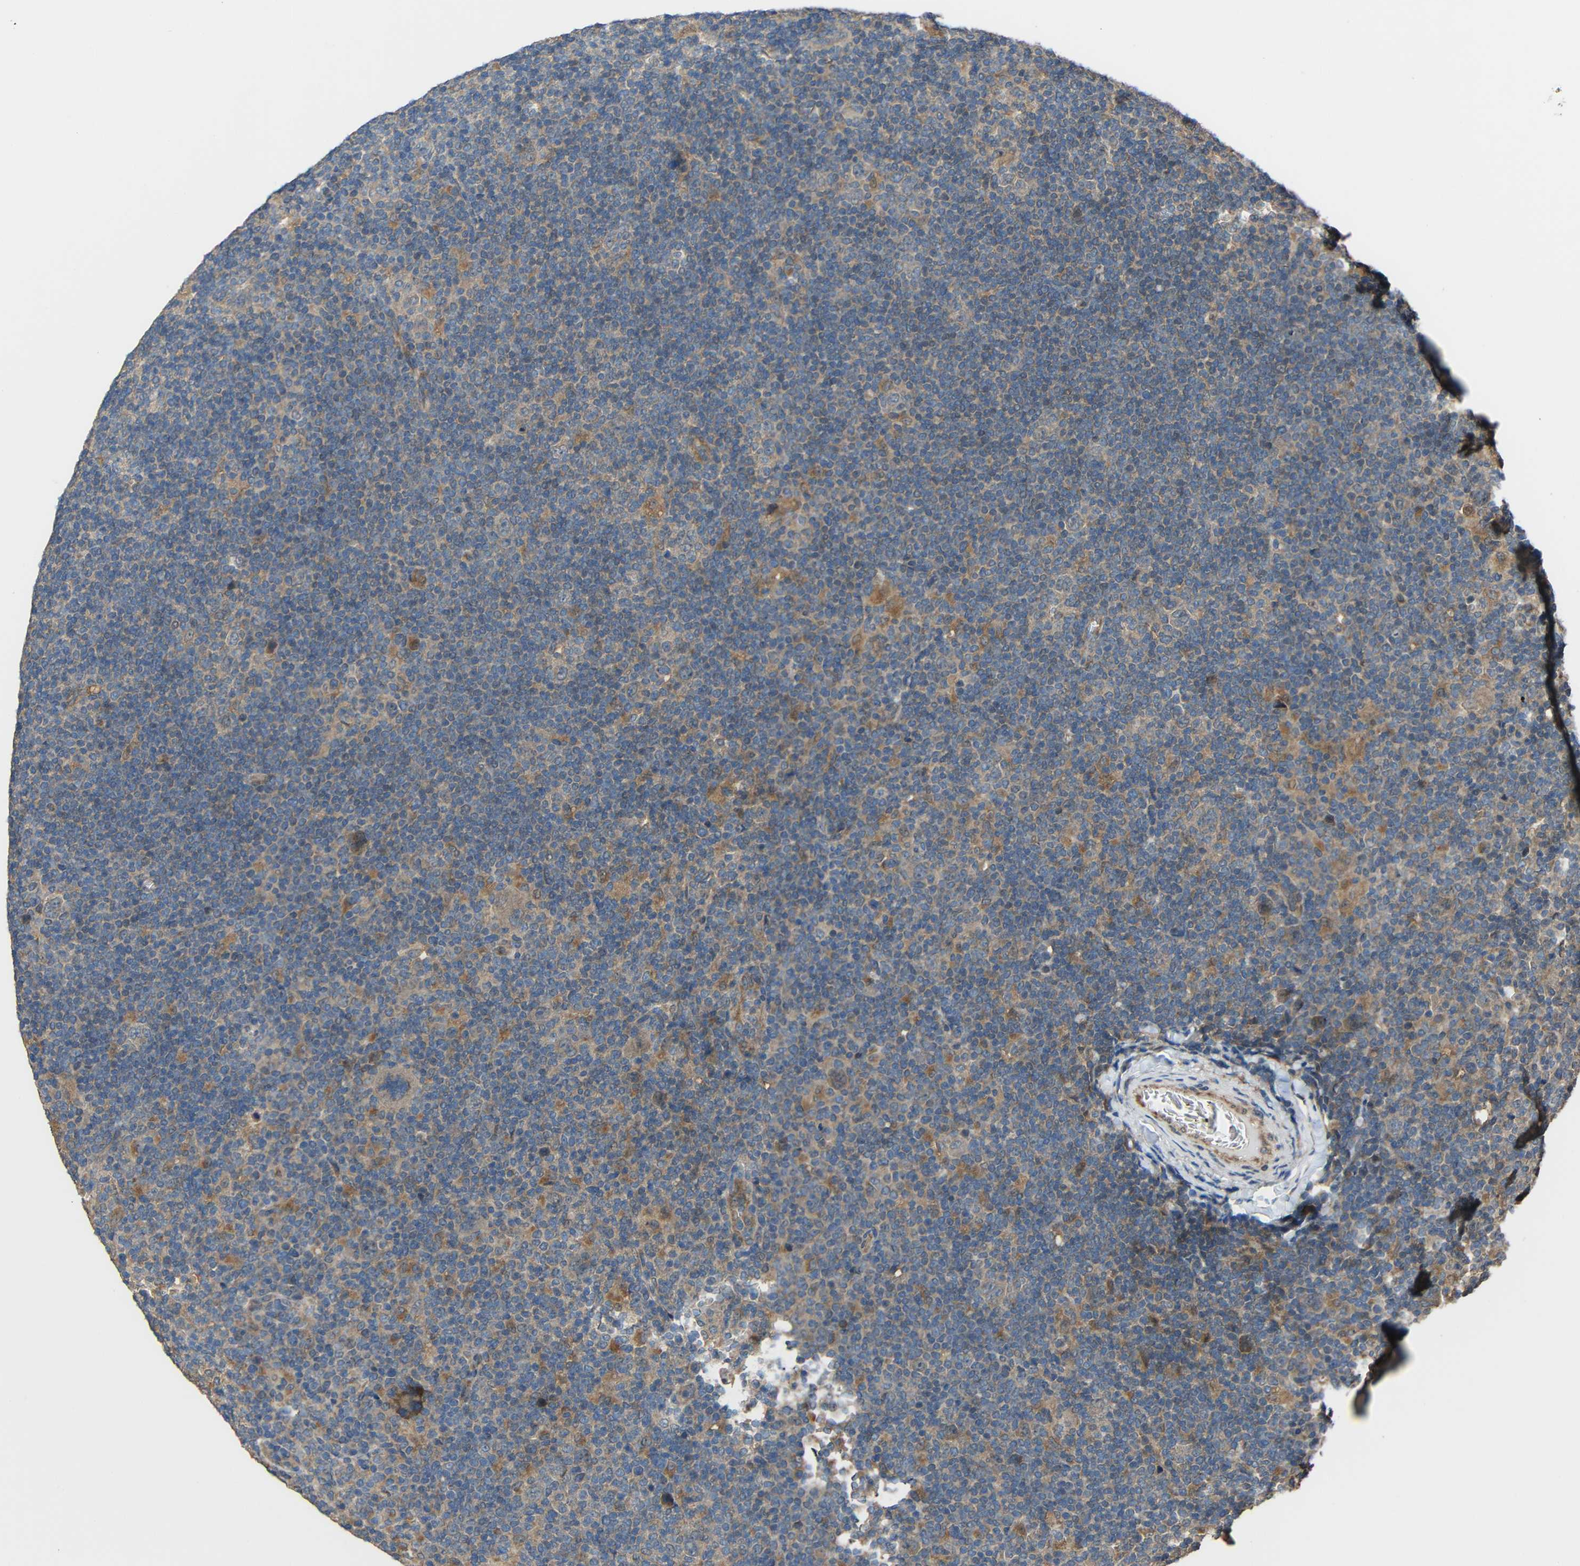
{"staining": {"intensity": "negative", "quantity": "none", "location": "none"}, "tissue": "lymphoma", "cell_type": "Tumor cells", "image_type": "cancer", "snomed": [{"axis": "morphology", "description": "Hodgkin's disease, NOS"}, {"axis": "topography", "description": "Lymph node"}], "caption": "Immunohistochemical staining of human Hodgkin's disease shows no significant positivity in tumor cells. (DAB (3,3'-diaminobenzidine) IHC visualized using brightfield microscopy, high magnification).", "gene": "CHST9", "patient": {"sex": "female", "age": 57}}